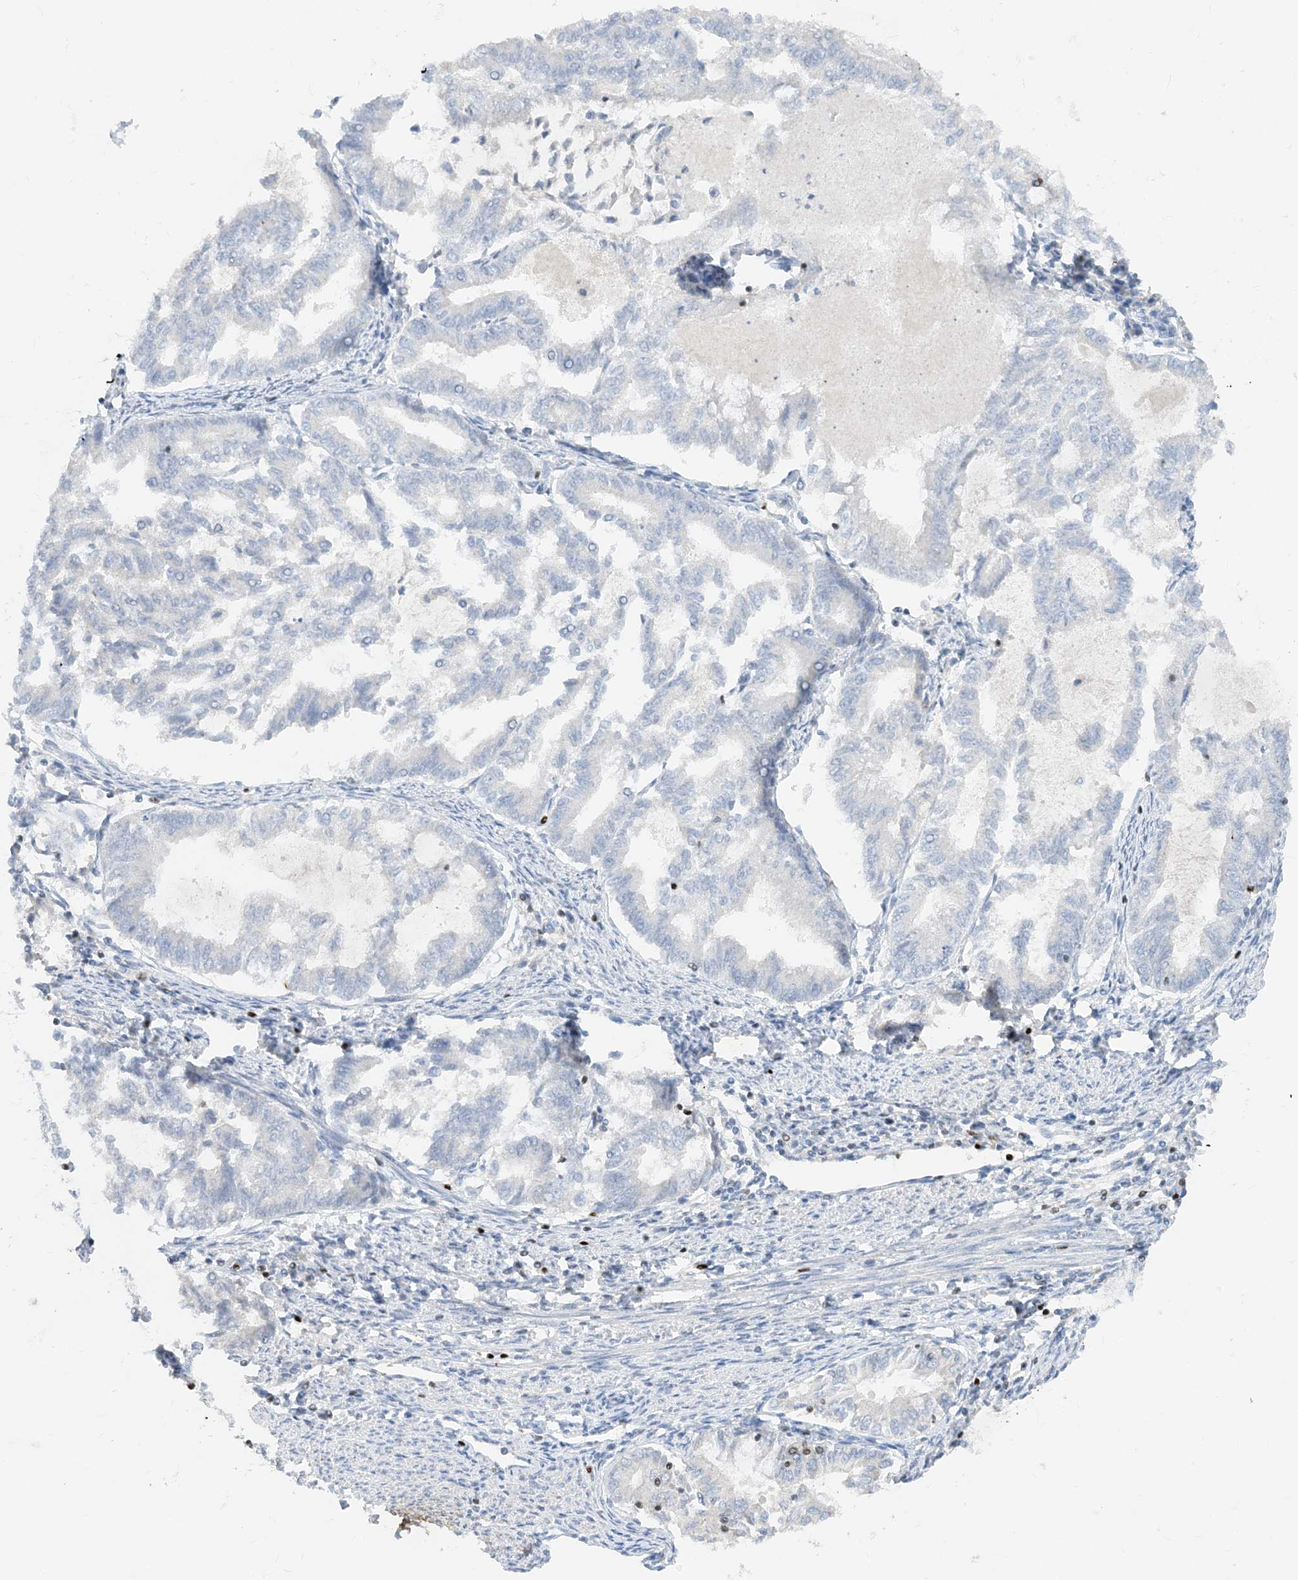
{"staining": {"intensity": "negative", "quantity": "none", "location": "none"}, "tissue": "endometrial cancer", "cell_type": "Tumor cells", "image_type": "cancer", "snomed": [{"axis": "morphology", "description": "Adenocarcinoma, NOS"}, {"axis": "topography", "description": "Endometrium"}], "caption": "This is an immunohistochemistry image of adenocarcinoma (endometrial). There is no staining in tumor cells.", "gene": "TBX21", "patient": {"sex": "female", "age": 79}}